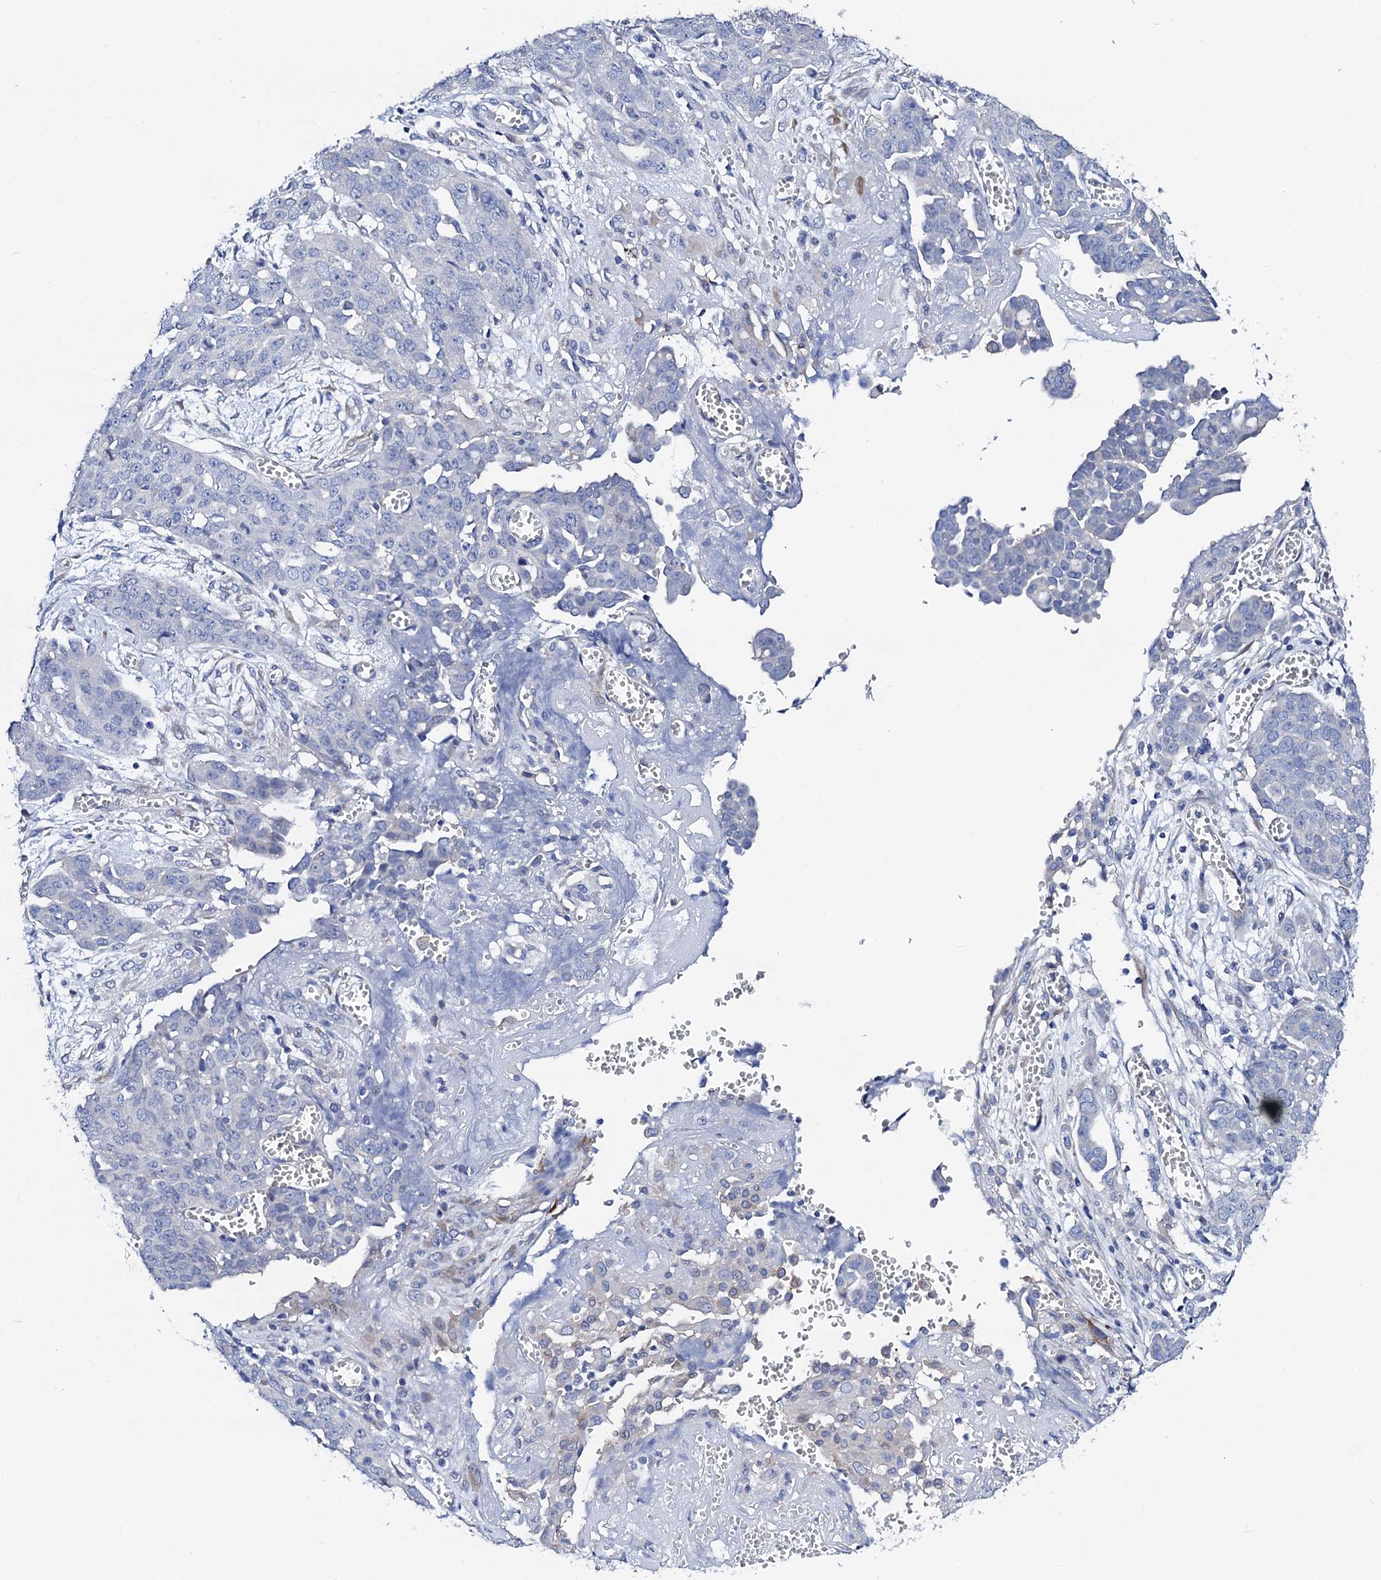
{"staining": {"intensity": "negative", "quantity": "none", "location": "none"}, "tissue": "ovarian cancer", "cell_type": "Tumor cells", "image_type": "cancer", "snomed": [{"axis": "morphology", "description": "Cystadenocarcinoma, serous, NOS"}, {"axis": "topography", "description": "Soft tissue"}, {"axis": "topography", "description": "Ovary"}], "caption": "Immunohistochemical staining of human ovarian serous cystadenocarcinoma reveals no significant expression in tumor cells.", "gene": "TRDN", "patient": {"sex": "female", "age": 57}}